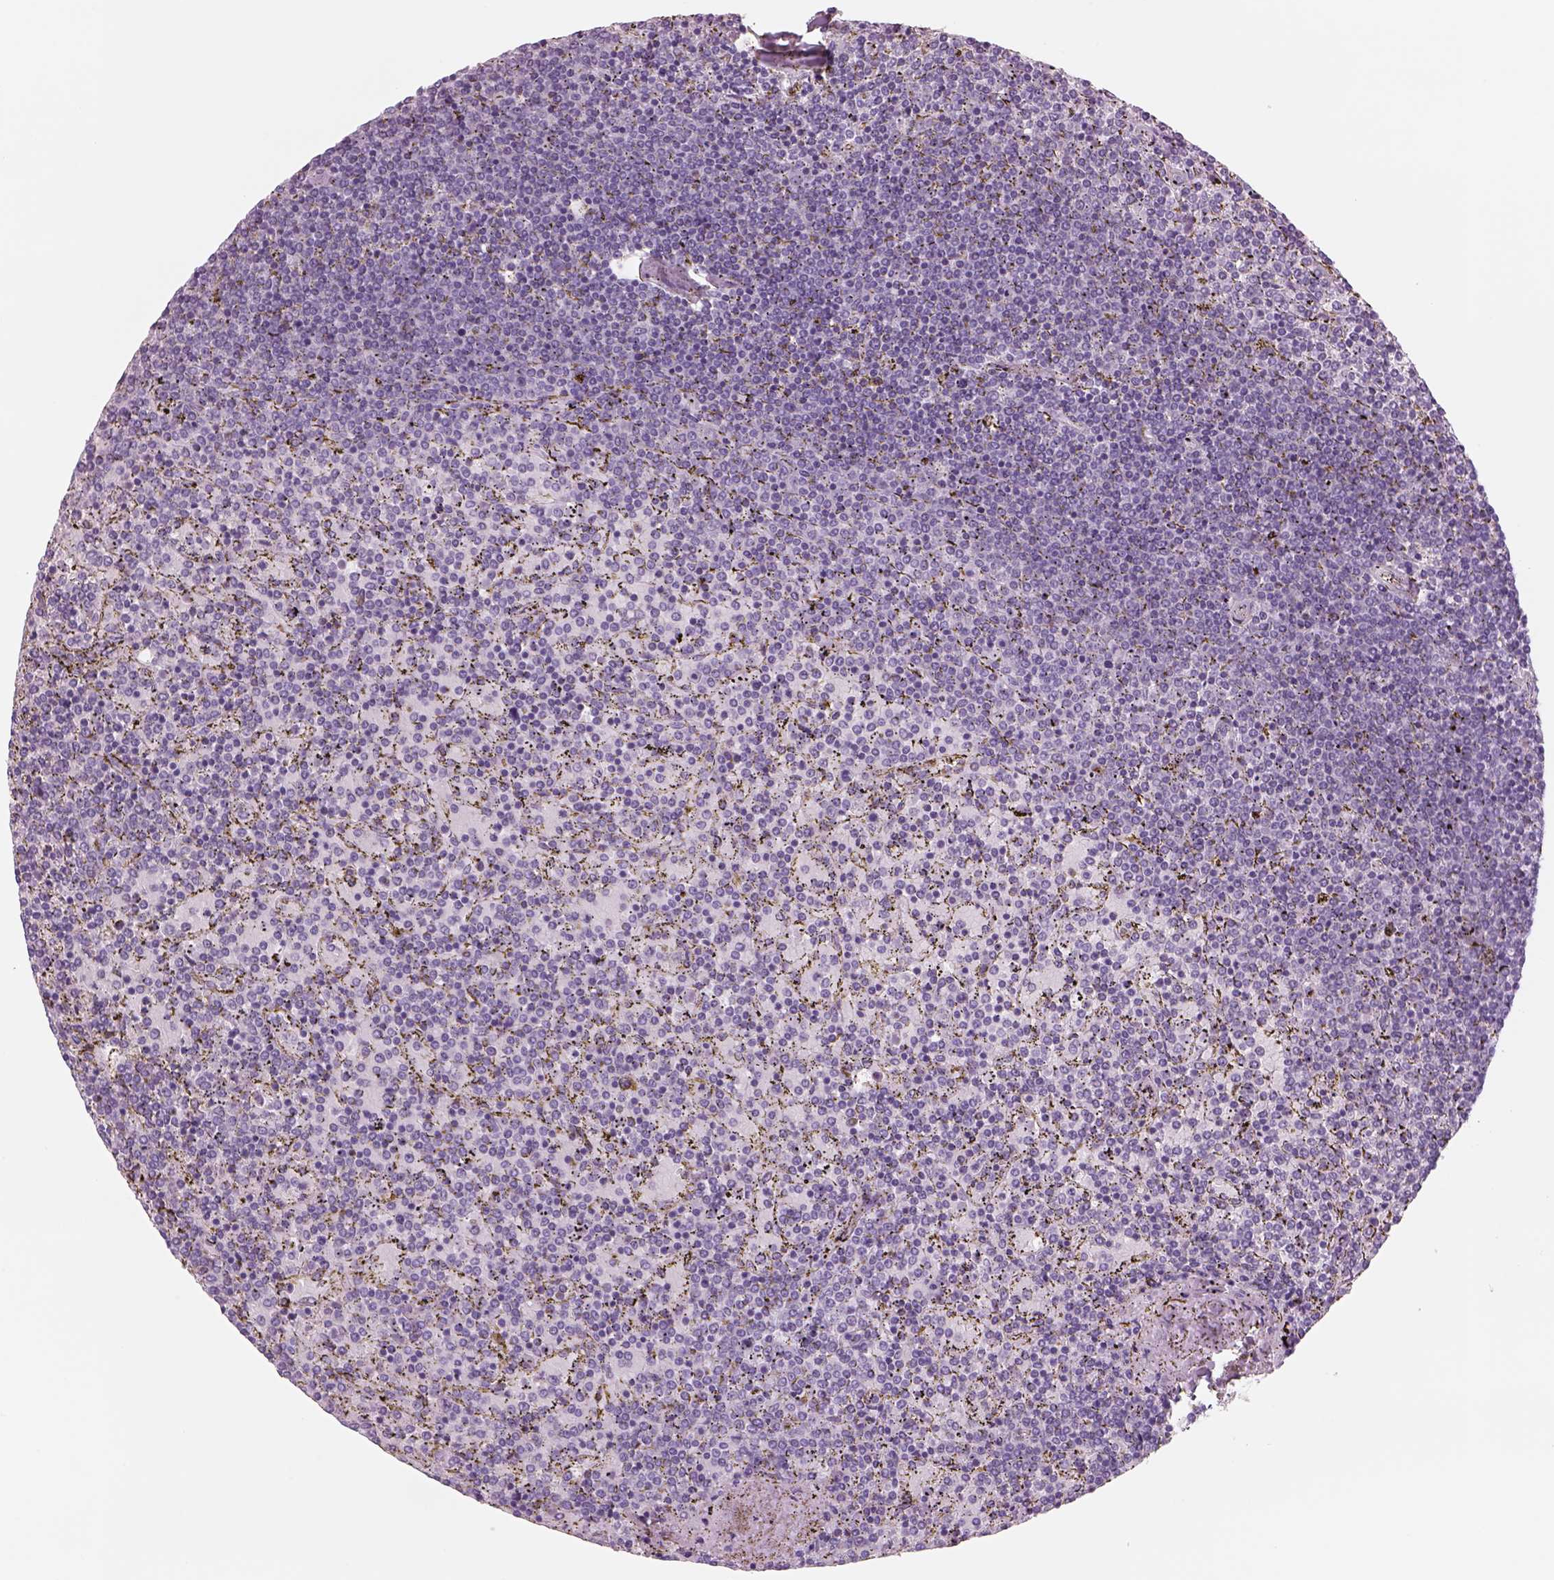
{"staining": {"intensity": "negative", "quantity": "none", "location": "none"}, "tissue": "lymphoma", "cell_type": "Tumor cells", "image_type": "cancer", "snomed": [{"axis": "morphology", "description": "Malignant lymphoma, non-Hodgkin's type, Low grade"}, {"axis": "topography", "description": "Spleen"}], "caption": "Human malignant lymphoma, non-Hodgkin's type (low-grade) stained for a protein using immunohistochemistry demonstrates no staining in tumor cells.", "gene": "RHO", "patient": {"sex": "female", "age": 77}}